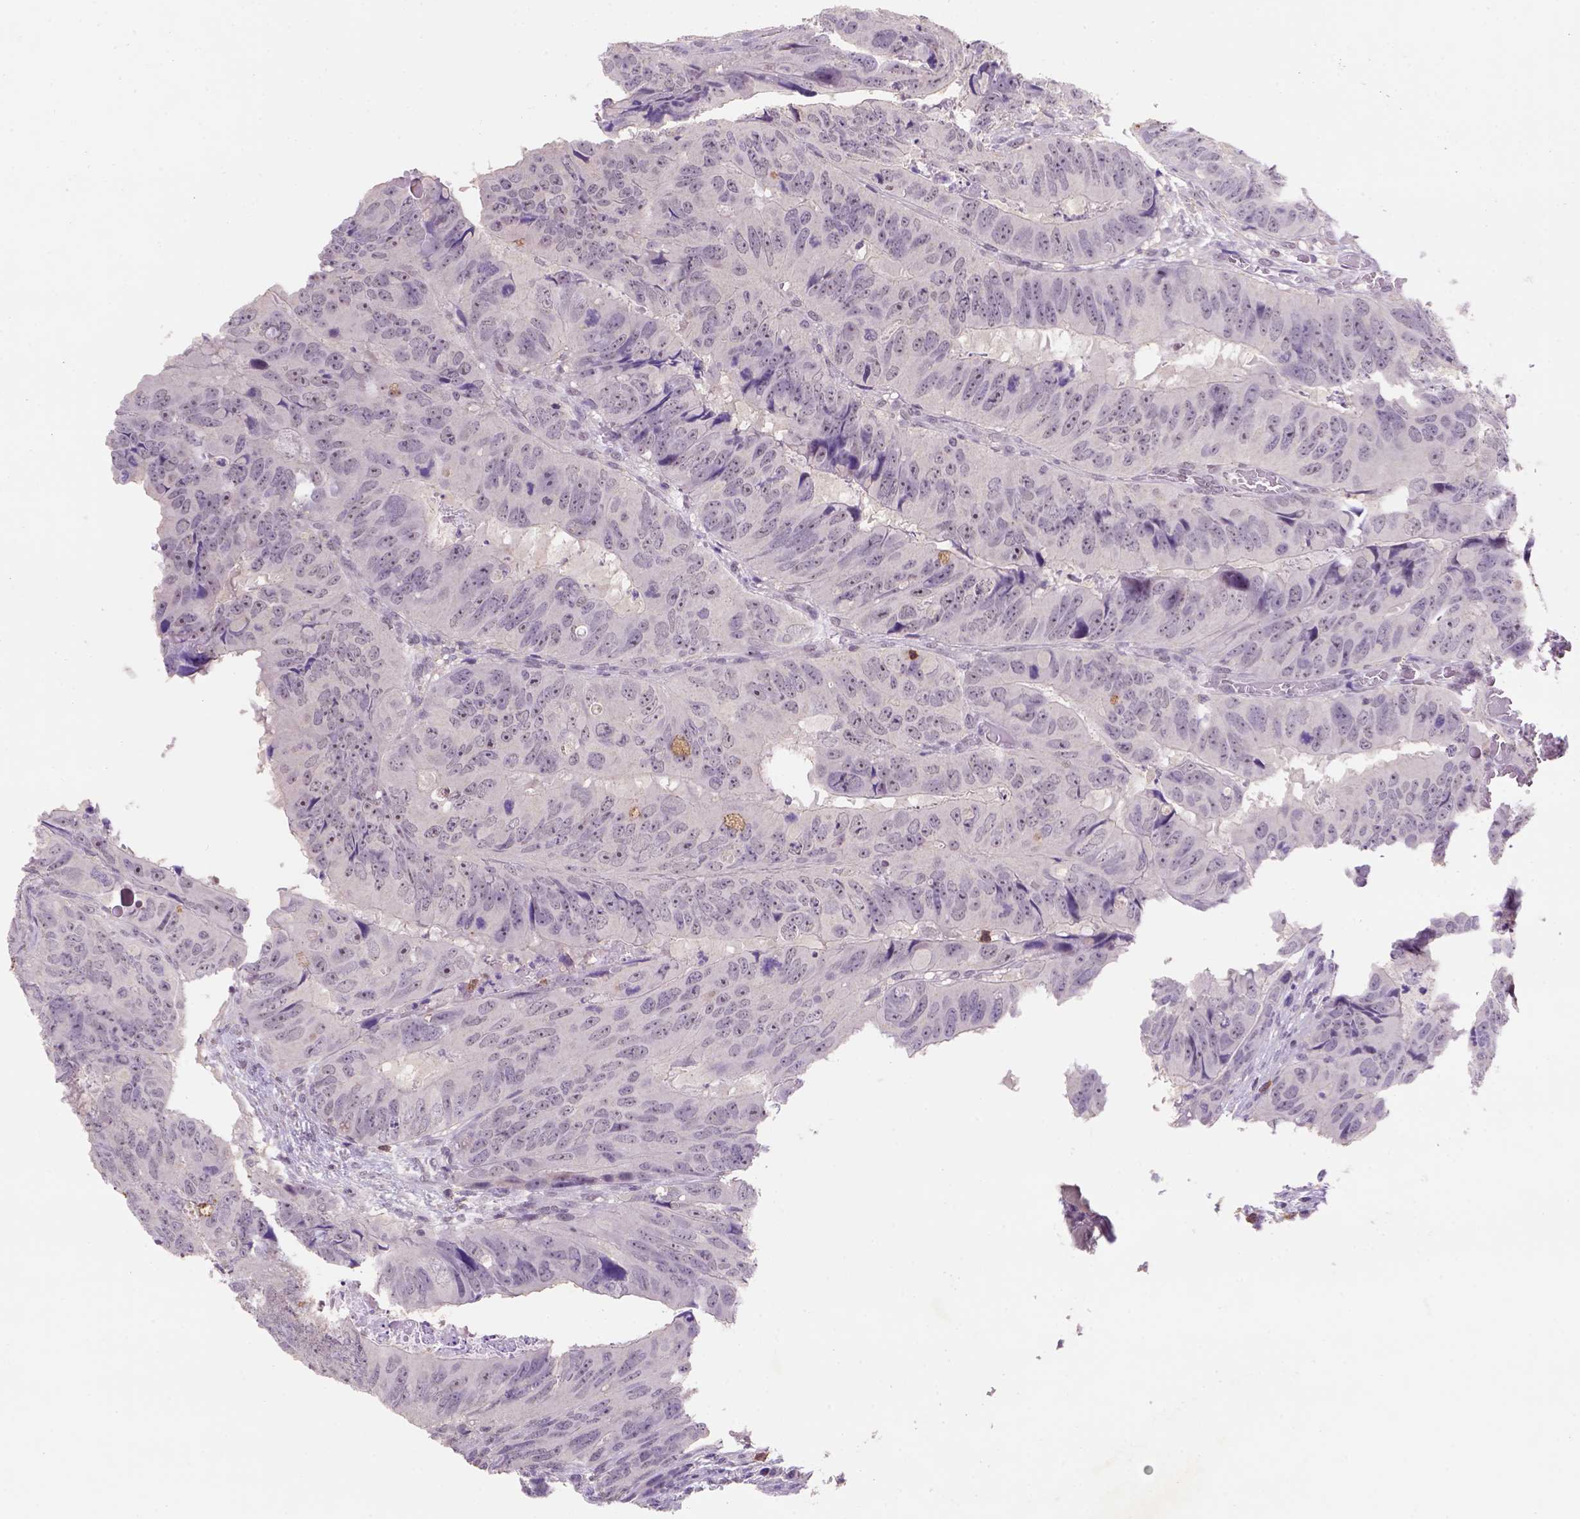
{"staining": {"intensity": "weak", "quantity": "25%-75%", "location": "cytoplasmic/membranous,nuclear"}, "tissue": "colorectal cancer", "cell_type": "Tumor cells", "image_type": "cancer", "snomed": [{"axis": "morphology", "description": "Adenocarcinoma, NOS"}, {"axis": "topography", "description": "Colon"}], "caption": "IHC of colorectal cancer exhibits low levels of weak cytoplasmic/membranous and nuclear staining in approximately 25%-75% of tumor cells. The protein is stained brown, and the nuclei are stained in blue (DAB IHC with brightfield microscopy, high magnification).", "gene": "SCML4", "patient": {"sex": "male", "age": 79}}